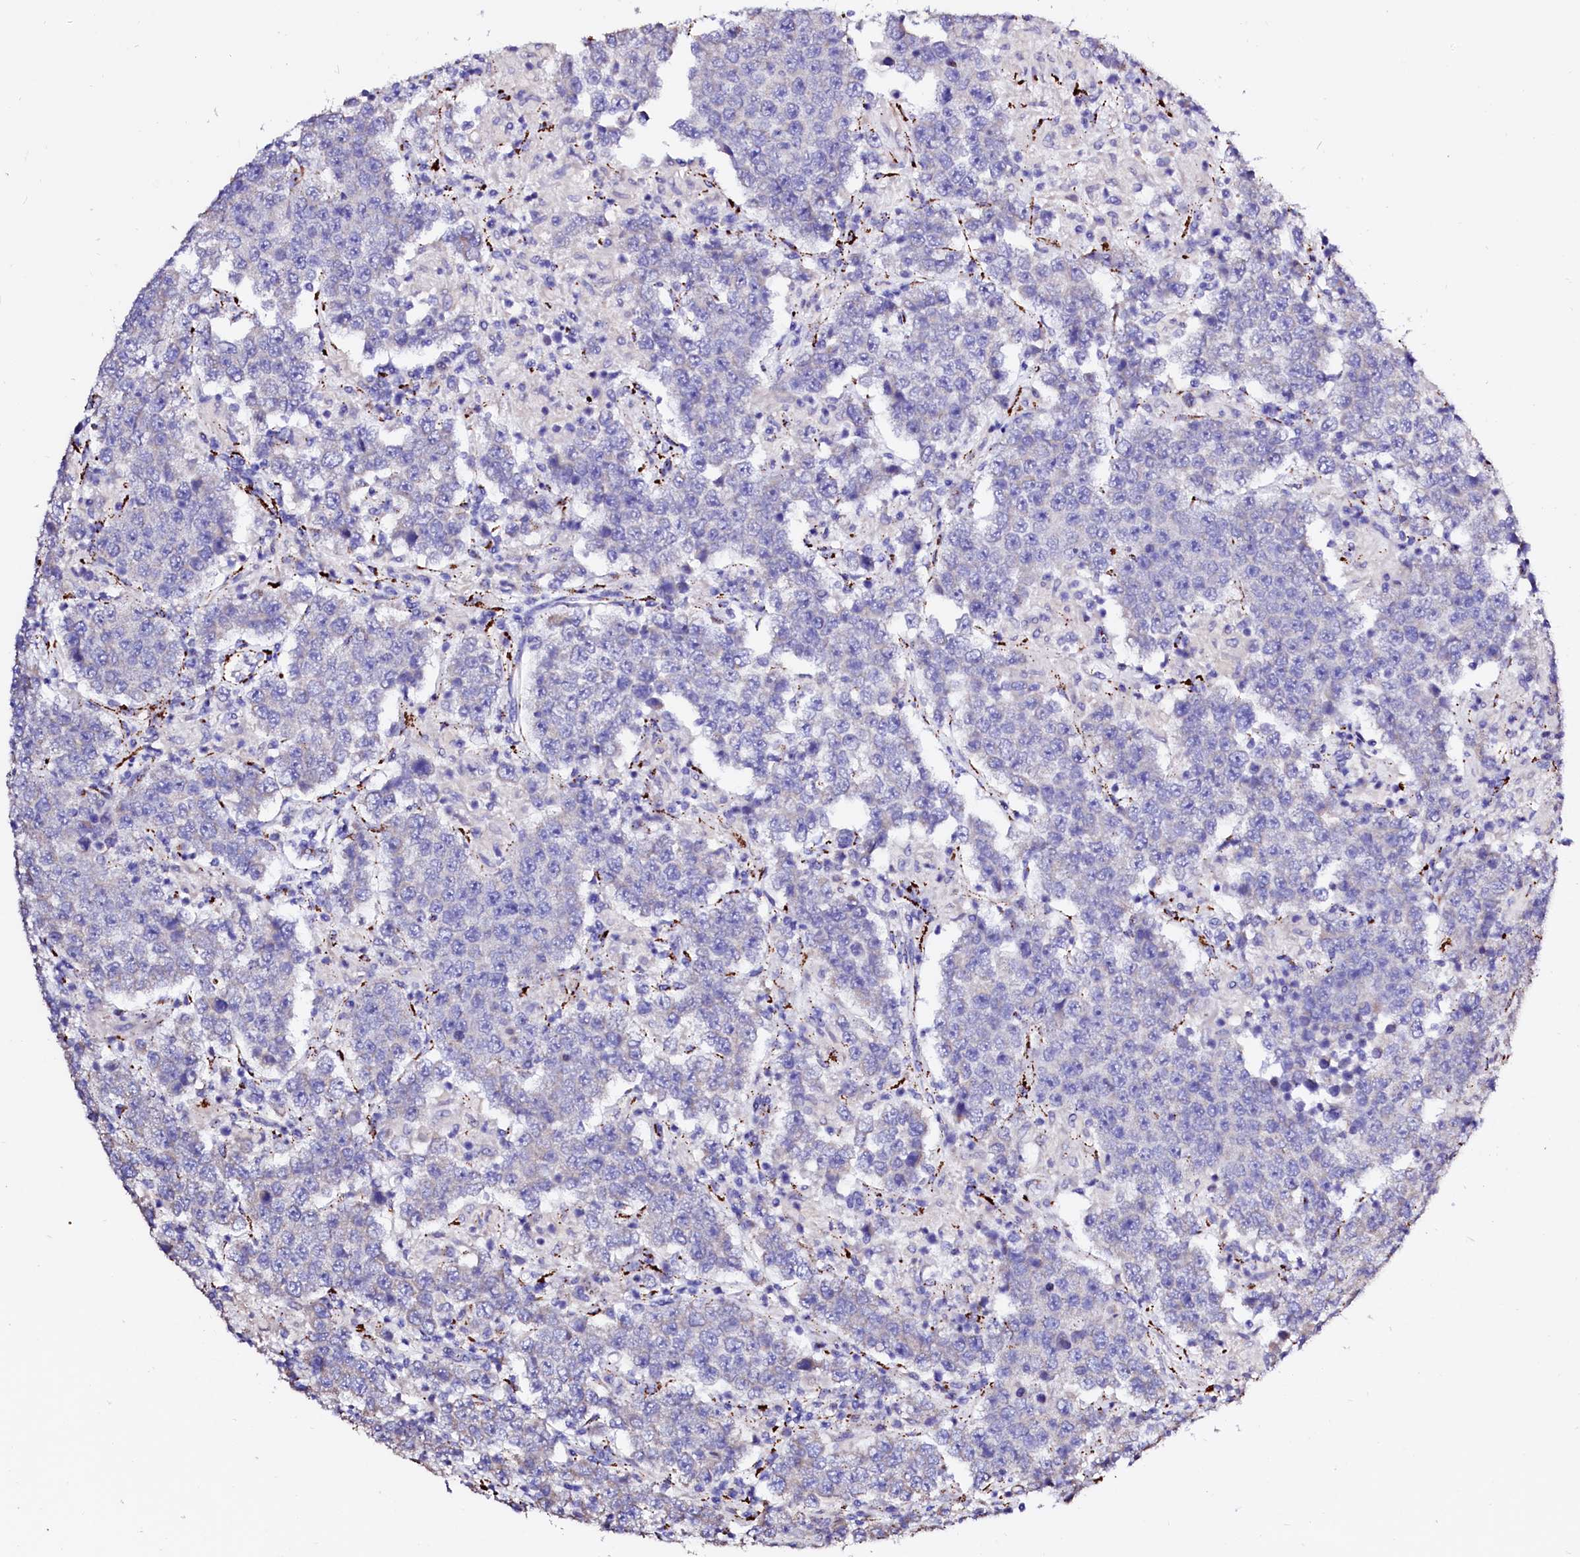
{"staining": {"intensity": "negative", "quantity": "none", "location": "none"}, "tissue": "testis cancer", "cell_type": "Tumor cells", "image_type": "cancer", "snomed": [{"axis": "morphology", "description": "Normal tissue, NOS"}, {"axis": "morphology", "description": "Urothelial carcinoma, High grade"}, {"axis": "morphology", "description": "Seminoma, NOS"}, {"axis": "morphology", "description": "Carcinoma, Embryonal, NOS"}, {"axis": "topography", "description": "Urinary bladder"}, {"axis": "topography", "description": "Testis"}], "caption": "Protein analysis of testis cancer (seminoma) displays no significant positivity in tumor cells. (Stains: DAB immunohistochemistry (IHC) with hematoxylin counter stain, Microscopy: brightfield microscopy at high magnification).", "gene": "MAOB", "patient": {"sex": "male", "age": 41}}